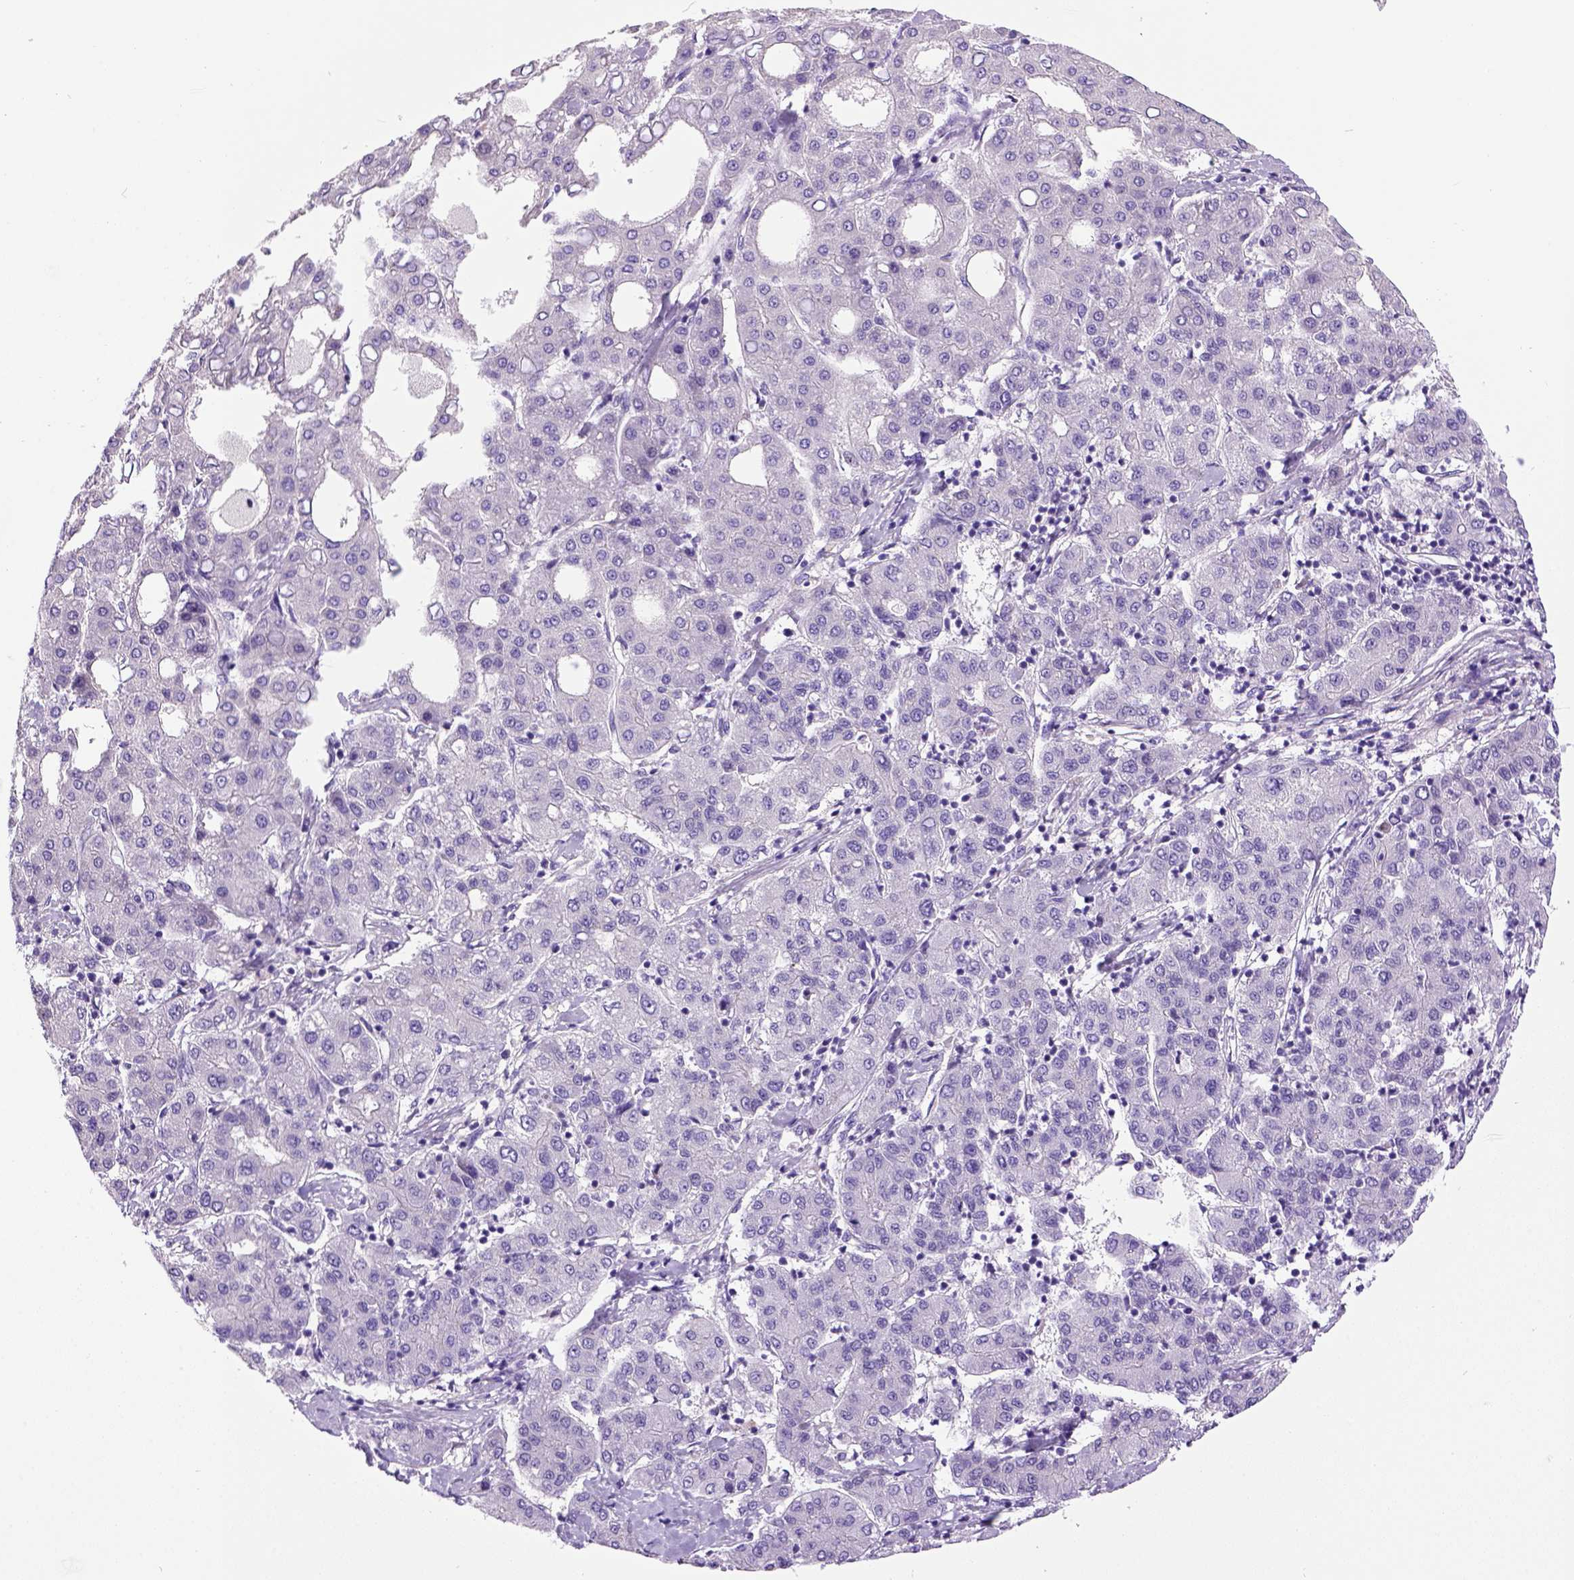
{"staining": {"intensity": "negative", "quantity": "none", "location": "none"}, "tissue": "liver cancer", "cell_type": "Tumor cells", "image_type": "cancer", "snomed": [{"axis": "morphology", "description": "Carcinoma, Hepatocellular, NOS"}, {"axis": "topography", "description": "Liver"}], "caption": "This is an immunohistochemistry micrograph of liver hepatocellular carcinoma. There is no staining in tumor cells.", "gene": "NEK5", "patient": {"sex": "male", "age": 65}}